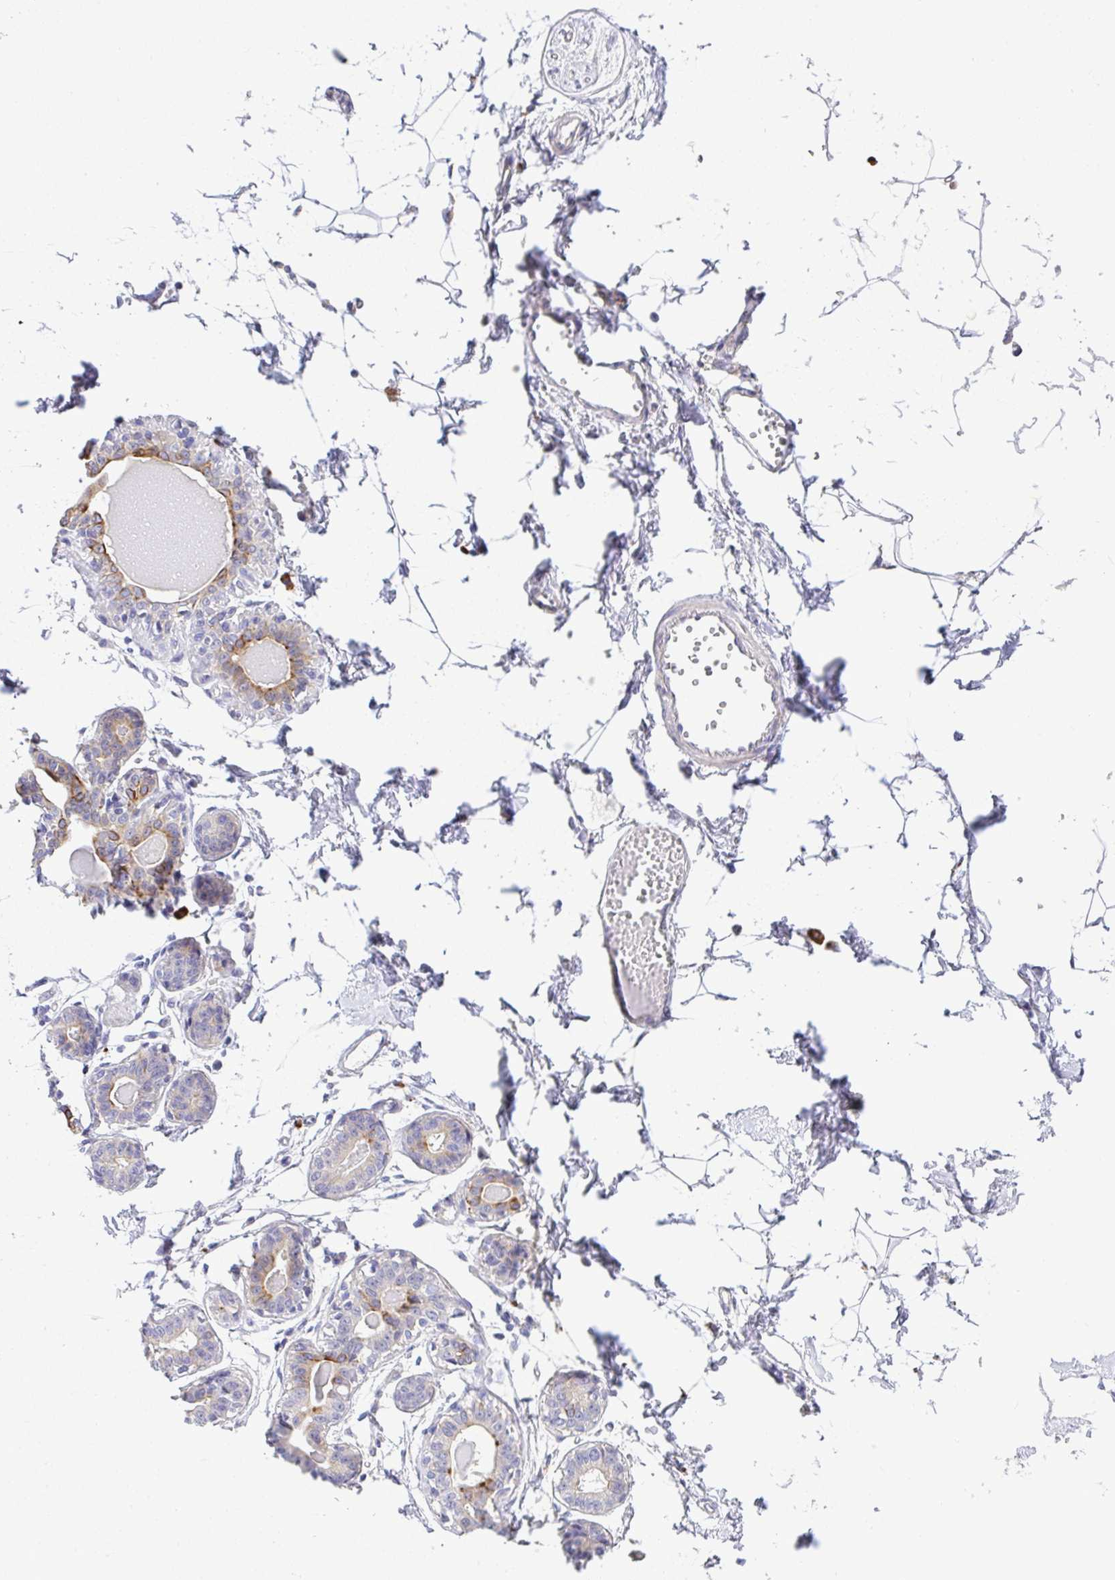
{"staining": {"intensity": "negative", "quantity": "none", "location": "none"}, "tissue": "breast", "cell_type": "Adipocytes", "image_type": "normal", "snomed": [{"axis": "morphology", "description": "Normal tissue, NOS"}, {"axis": "topography", "description": "Breast"}], "caption": "This histopathology image is of unremarkable breast stained with immunohistochemistry to label a protein in brown with the nuclei are counter-stained blue. There is no expression in adipocytes.", "gene": "EPN3", "patient": {"sex": "female", "age": 45}}